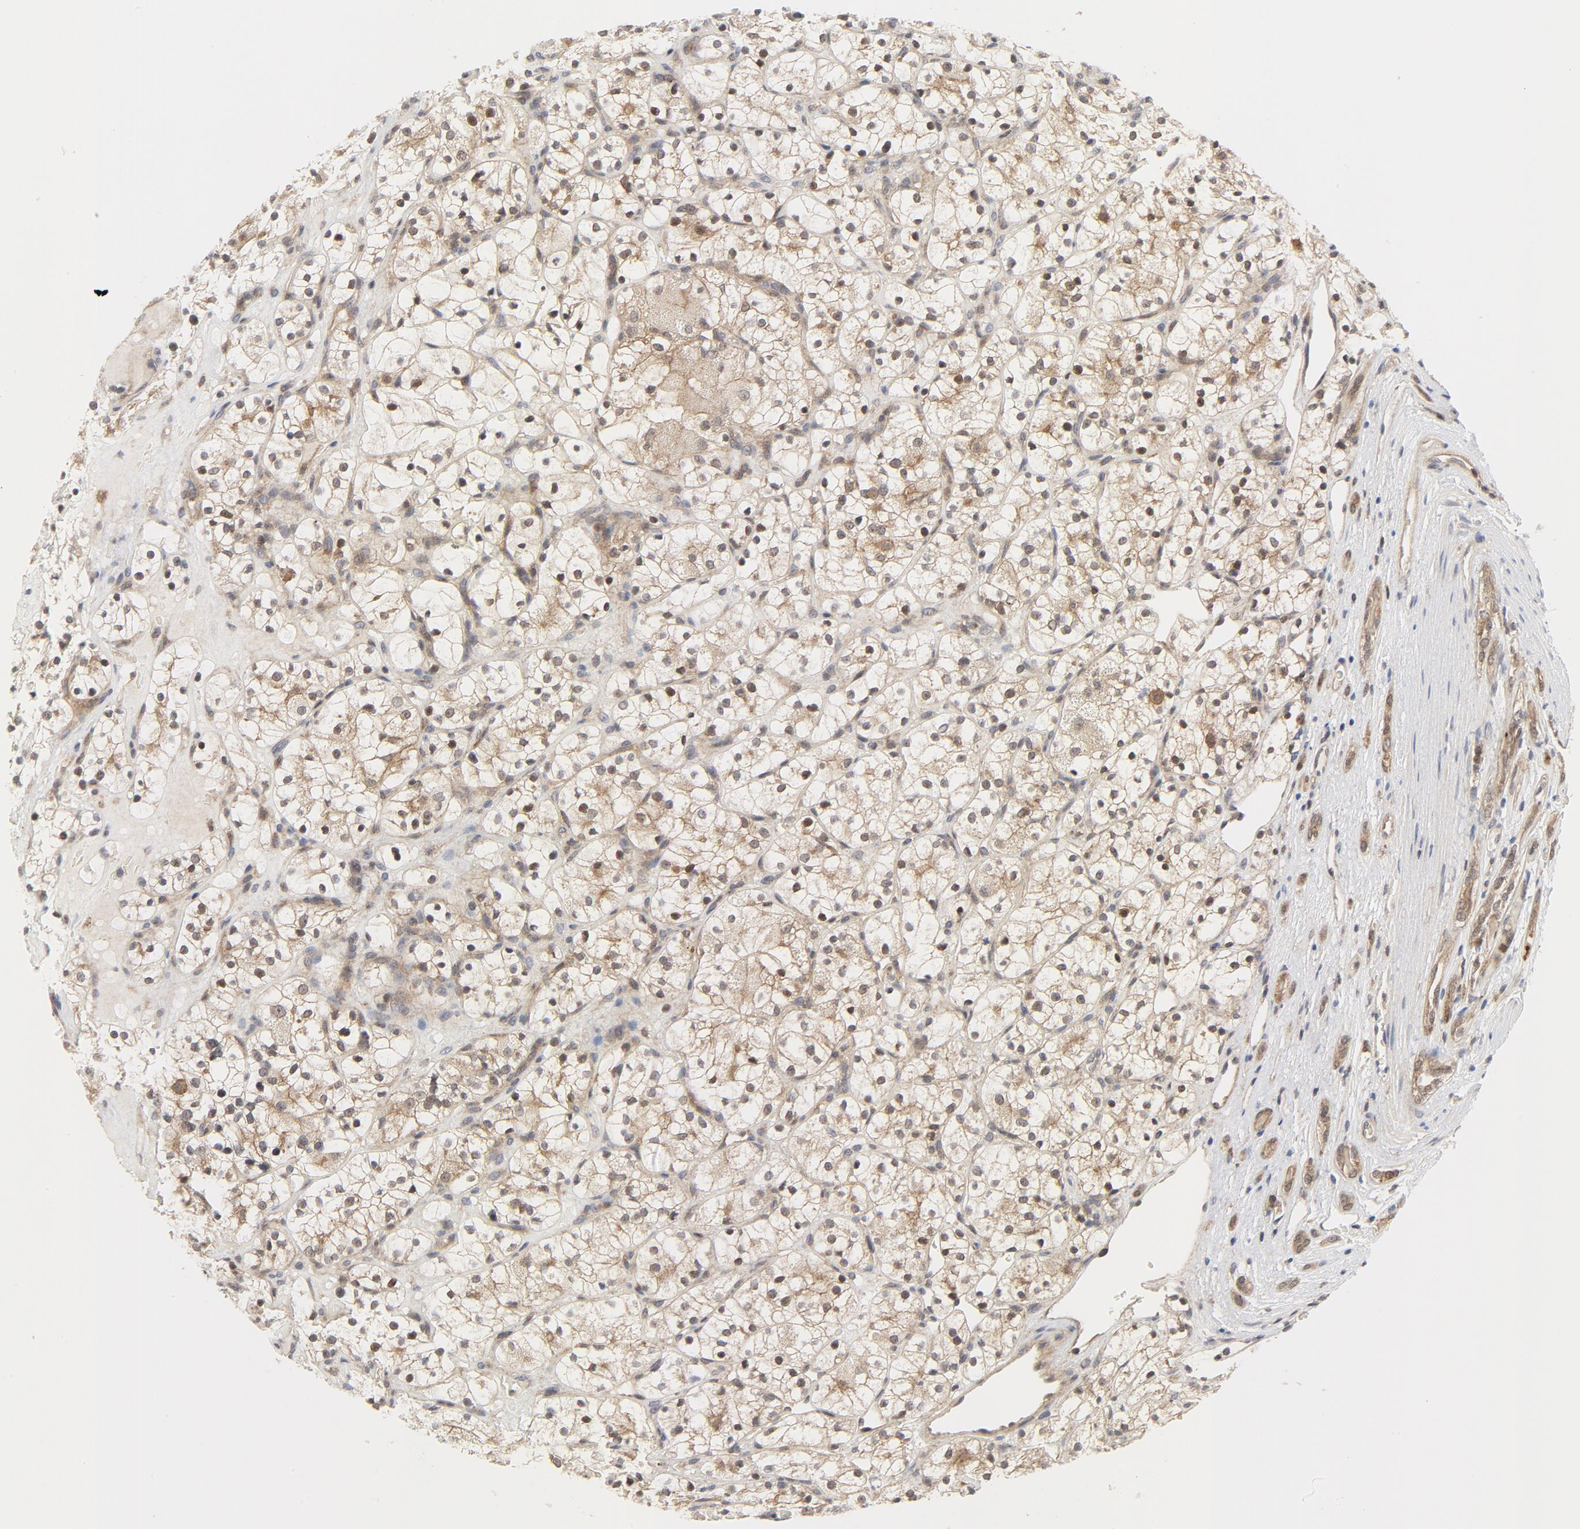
{"staining": {"intensity": "weak", "quantity": ">75%", "location": "cytoplasmic/membranous"}, "tissue": "renal cancer", "cell_type": "Tumor cells", "image_type": "cancer", "snomed": [{"axis": "morphology", "description": "Adenocarcinoma, NOS"}, {"axis": "topography", "description": "Kidney"}], "caption": "Immunohistochemistry (IHC) image of renal cancer stained for a protein (brown), which reveals low levels of weak cytoplasmic/membranous positivity in approximately >75% of tumor cells.", "gene": "MAP2K7", "patient": {"sex": "female", "age": 60}}